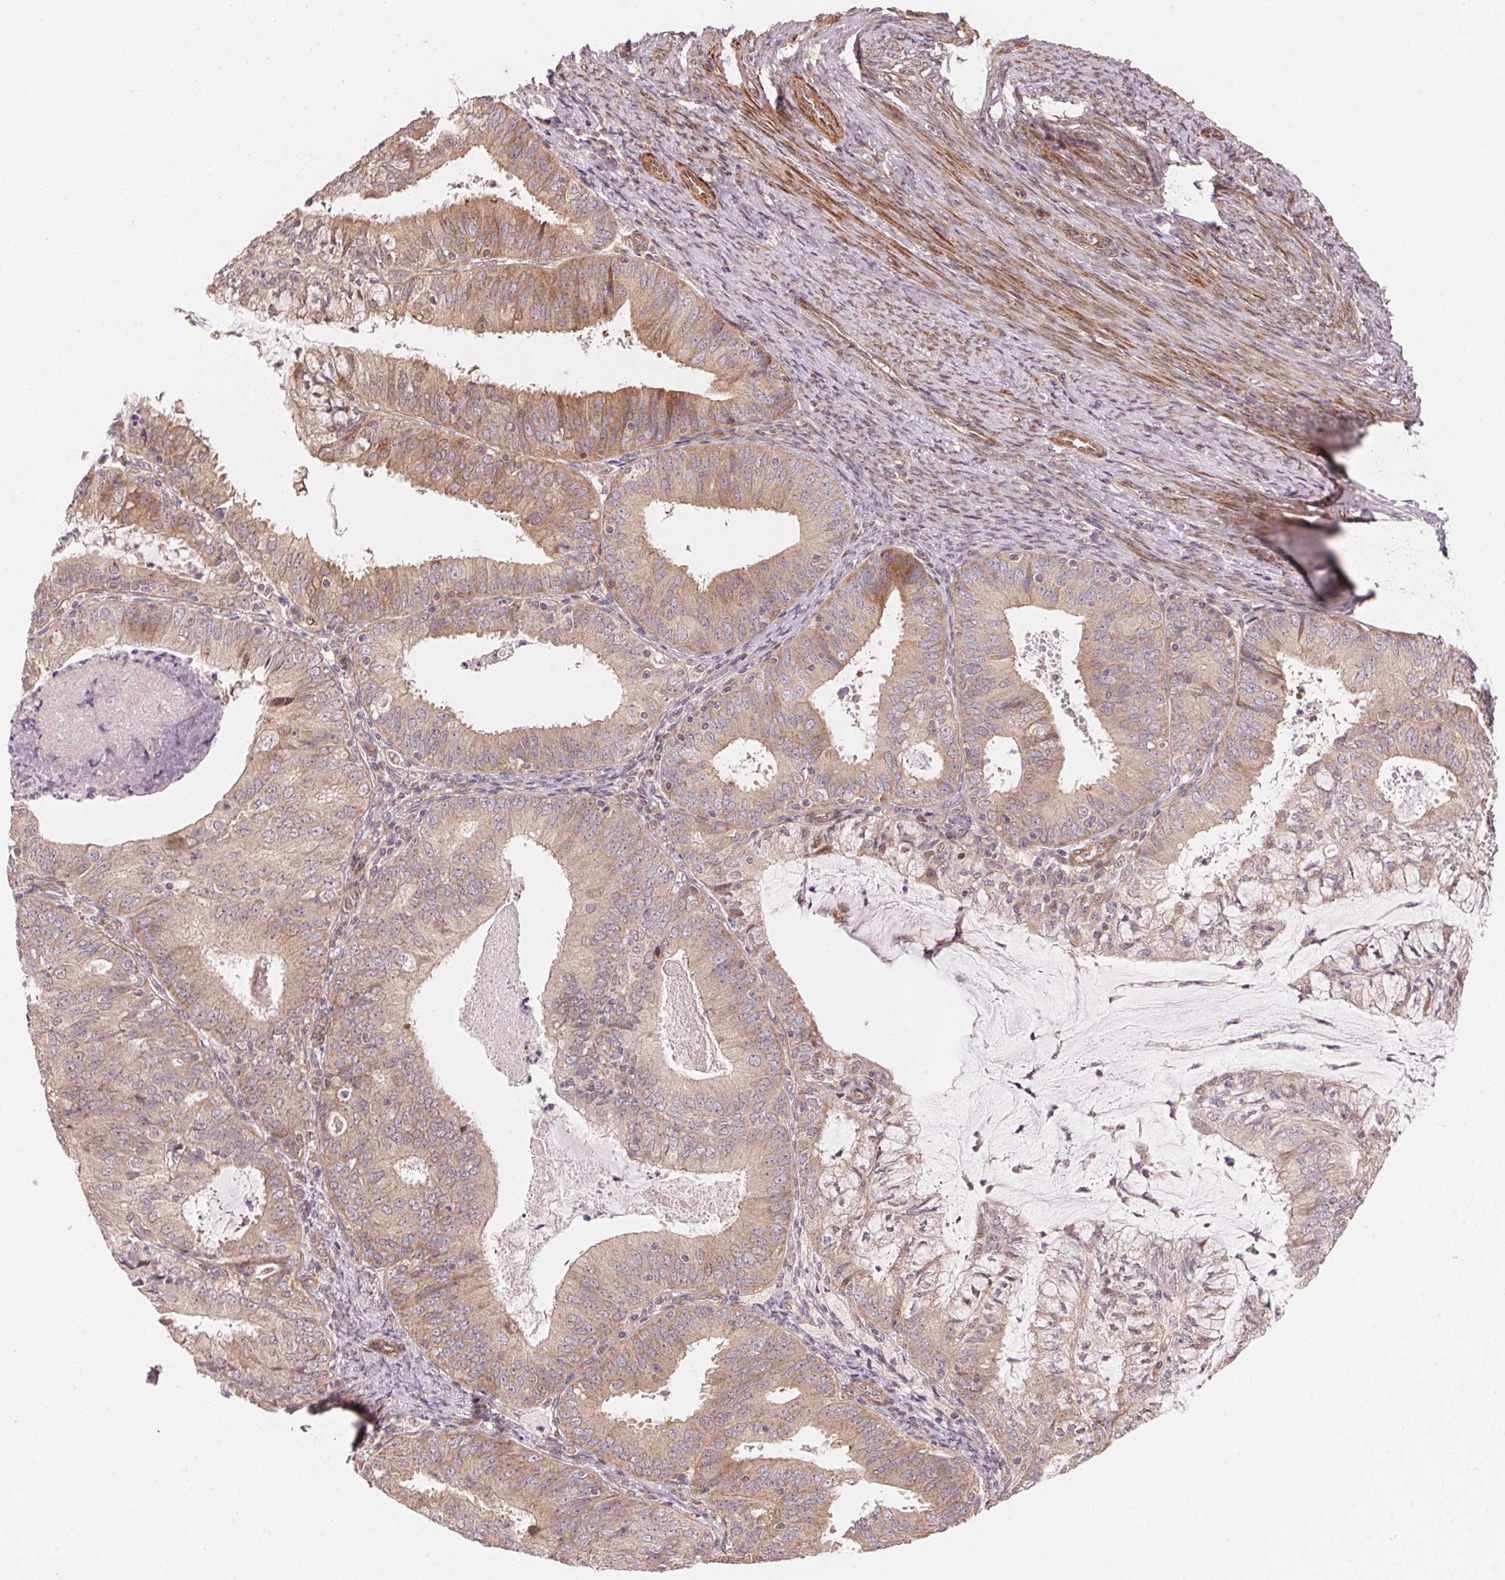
{"staining": {"intensity": "moderate", "quantity": ">75%", "location": "cytoplasmic/membranous"}, "tissue": "endometrial cancer", "cell_type": "Tumor cells", "image_type": "cancer", "snomed": [{"axis": "morphology", "description": "Adenocarcinoma, NOS"}, {"axis": "topography", "description": "Endometrium"}], "caption": "High-power microscopy captured an immunohistochemistry (IHC) histopathology image of endometrial adenocarcinoma, revealing moderate cytoplasmic/membranous expression in approximately >75% of tumor cells. (brown staining indicates protein expression, while blue staining denotes nuclei).", "gene": "TNIP2", "patient": {"sex": "female", "age": 57}}